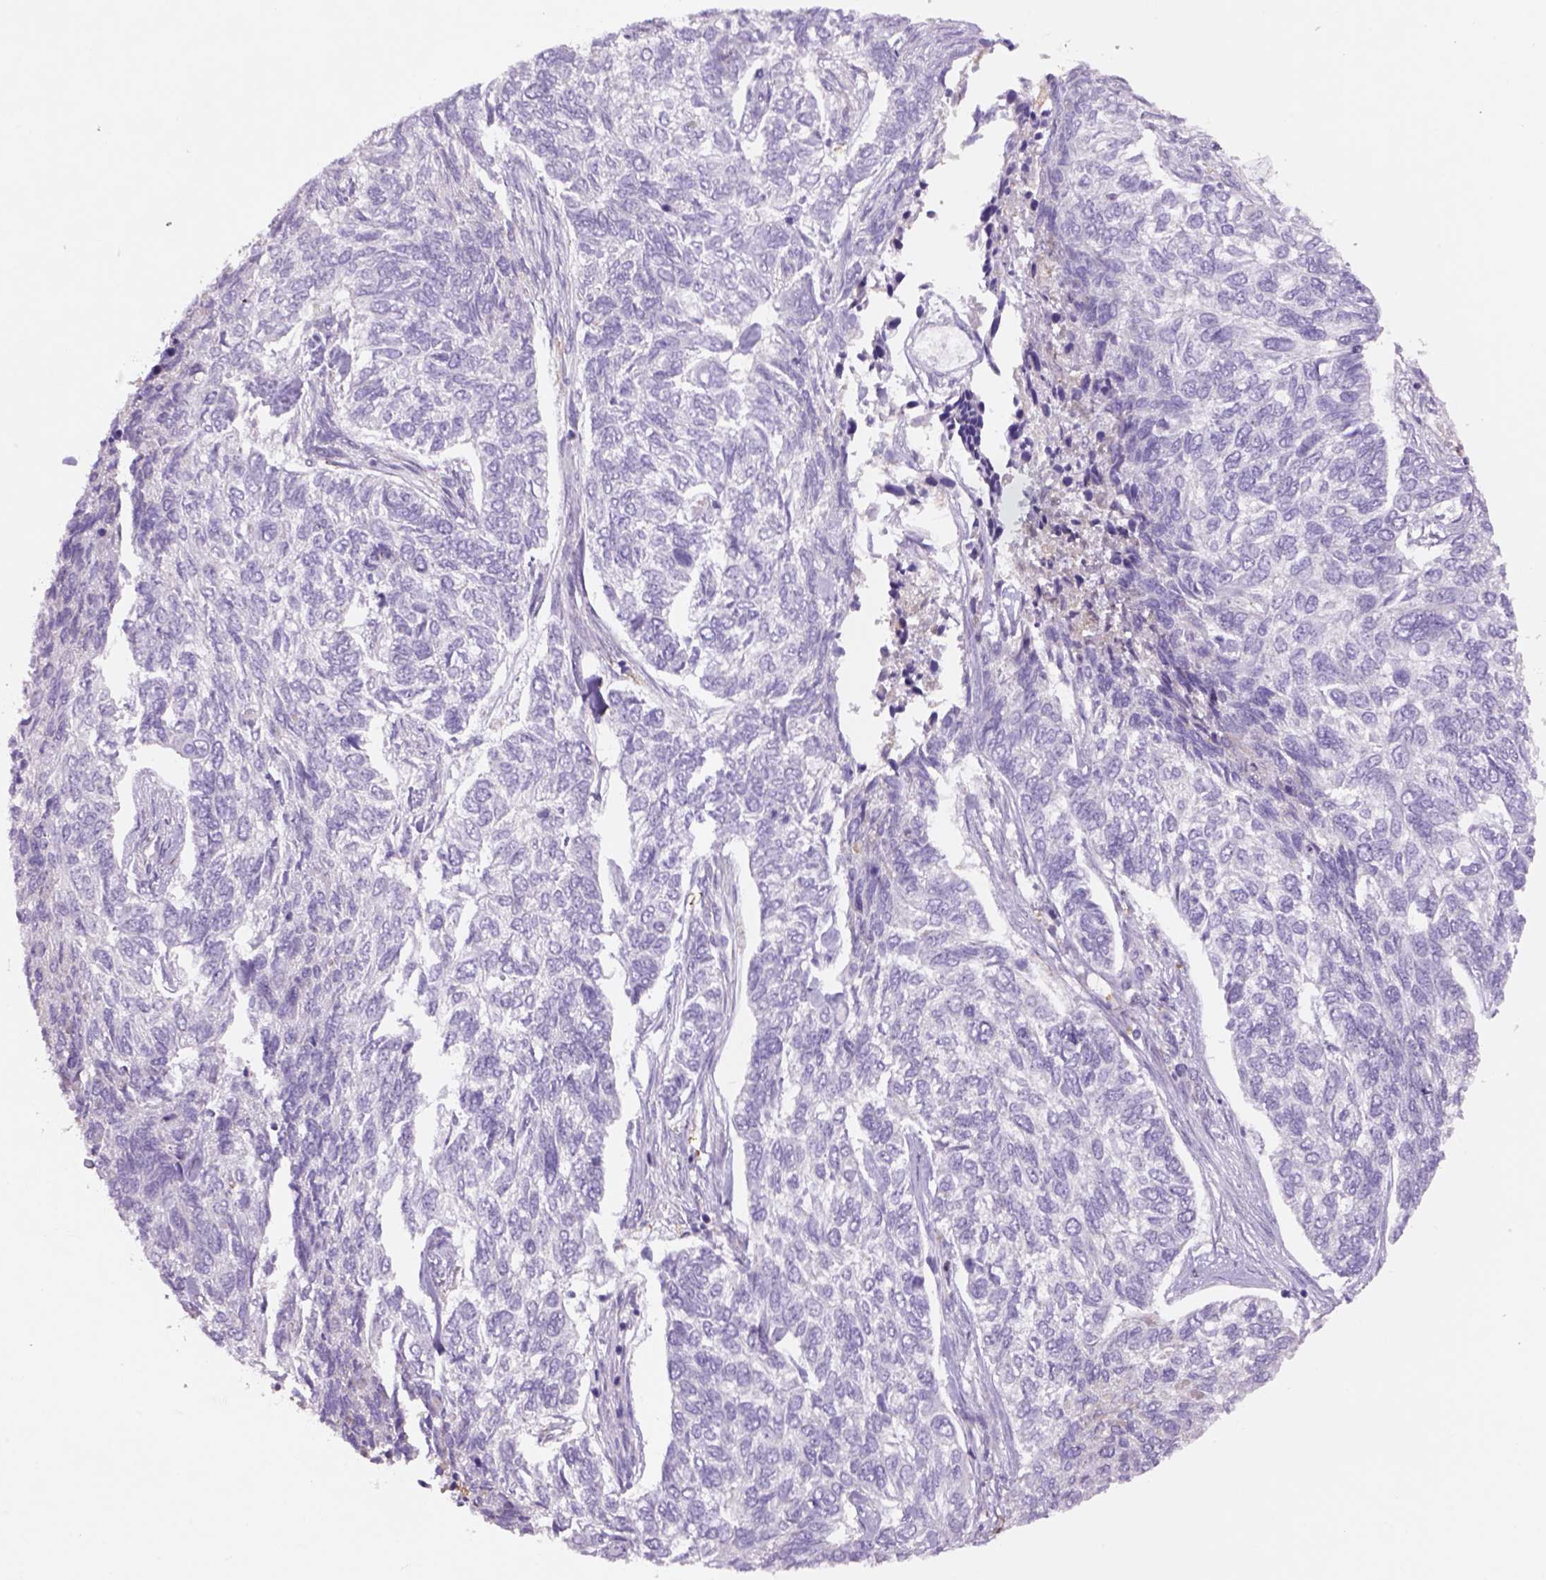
{"staining": {"intensity": "negative", "quantity": "none", "location": "none"}, "tissue": "skin cancer", "cell_type": "Tumor cells", "image_type": "cancer", "snomed": [{"axis": "morphology", "description": "Basal cell carcinoma"}, {"axis": "topography", "description": "Skin"}], "caption": "Immunohistochemistry (IHC) of skin basal cell carcinoma shows no expression in tumor cells.", "gene": "NAALAD2", "patient": {"sex": "female", "age": 65}}